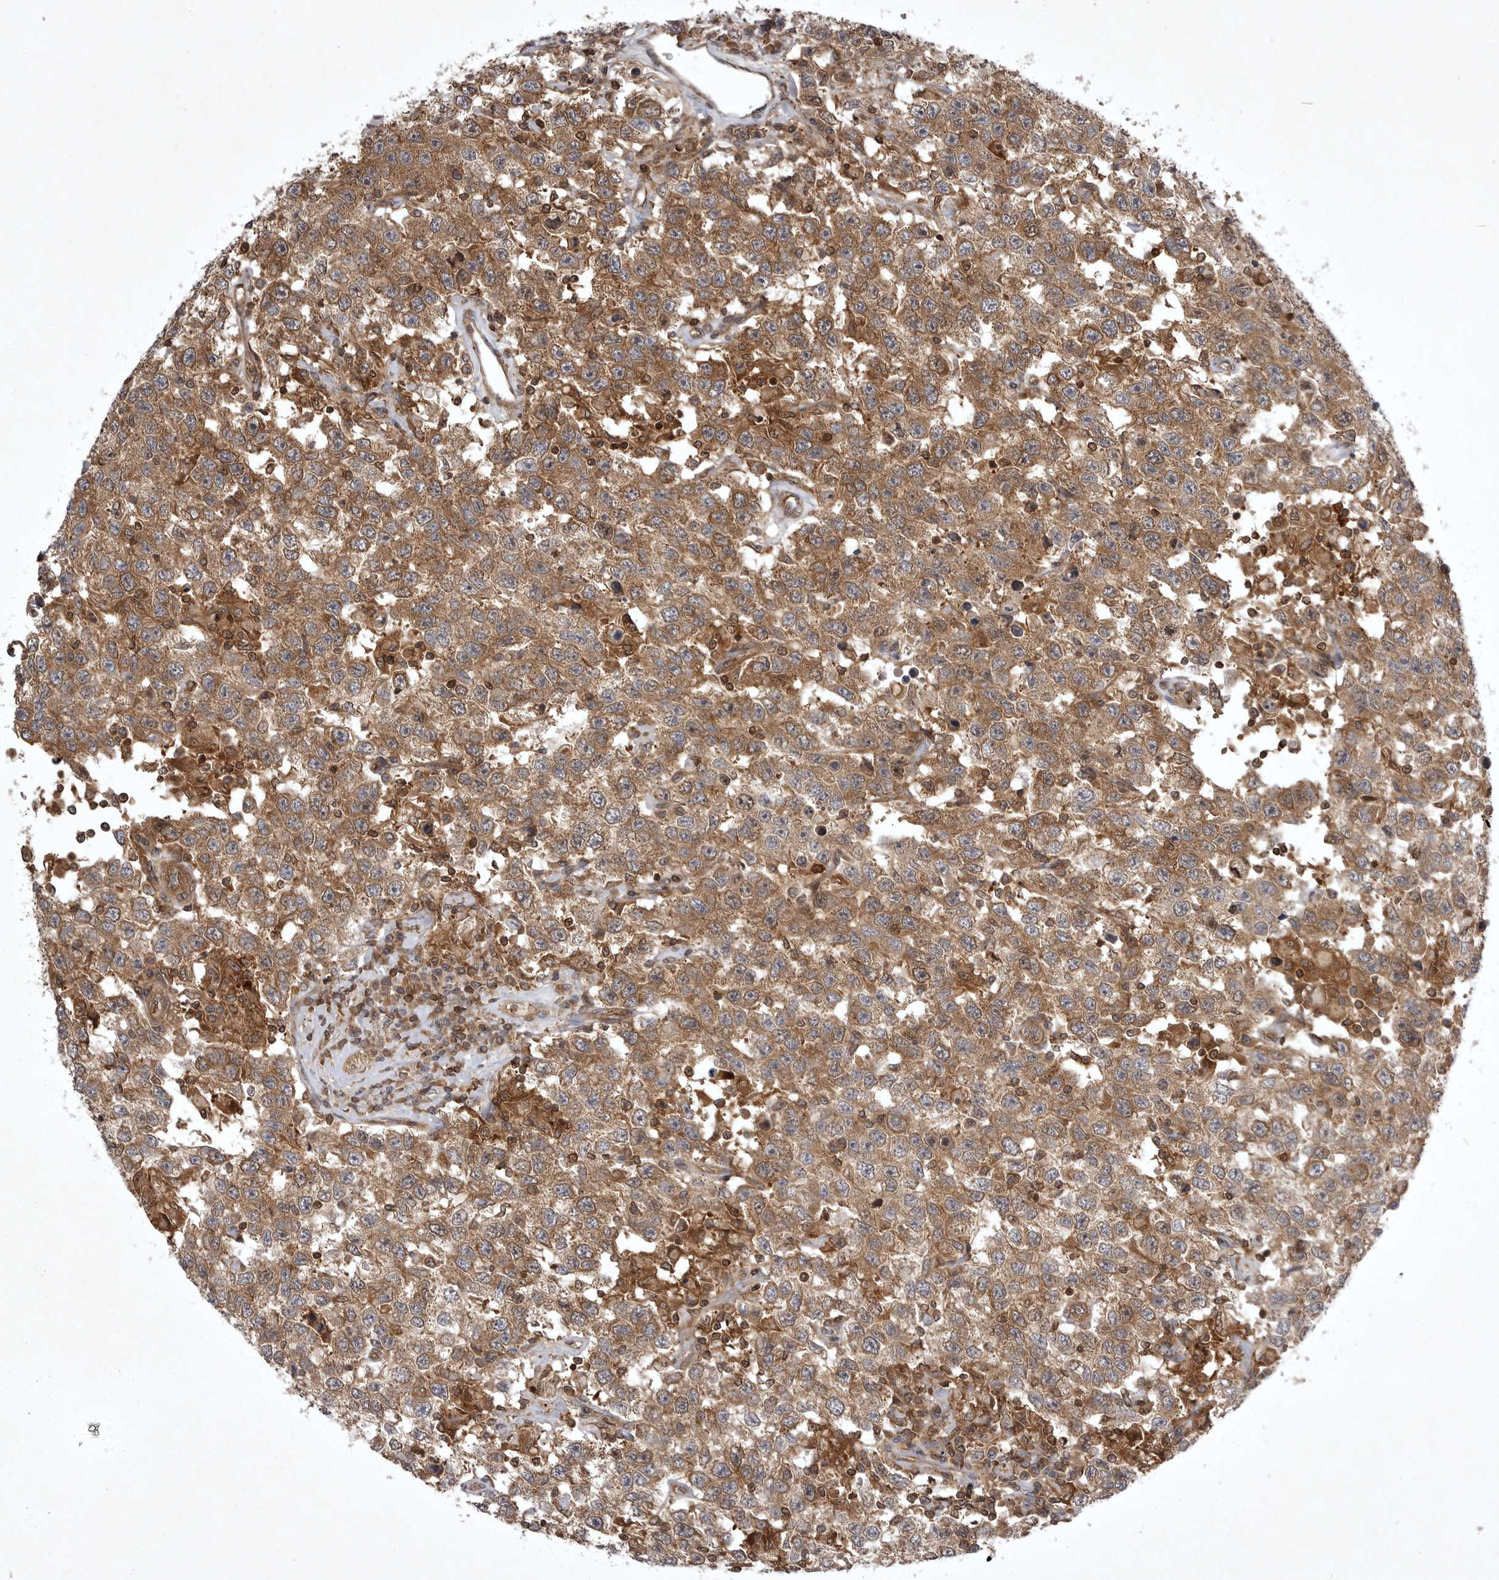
{"staining": {"intensity": "moderate", "quantity": ">75%", "location": "cytoplasmic/membranous"}, "tissue": "testis cancer", "cell_type": "Tumor cells", "image_type": "cancer", "snomed": [{"axis": "morphology", "description": "Seminoma, NOS"}, {"axis": "topography", "description": "Testis"}], "caption": "Protein expression by IHC reveals moderate cytoplasmic/membranous positivity in approximately >75% of tumor cells in testis seminoma. Immunohistochemistry (ihc) stains the protein in brown and the nuclei are stained blue.", "gene": "STK24", "patient": {"sex": "male", "age": 41}}